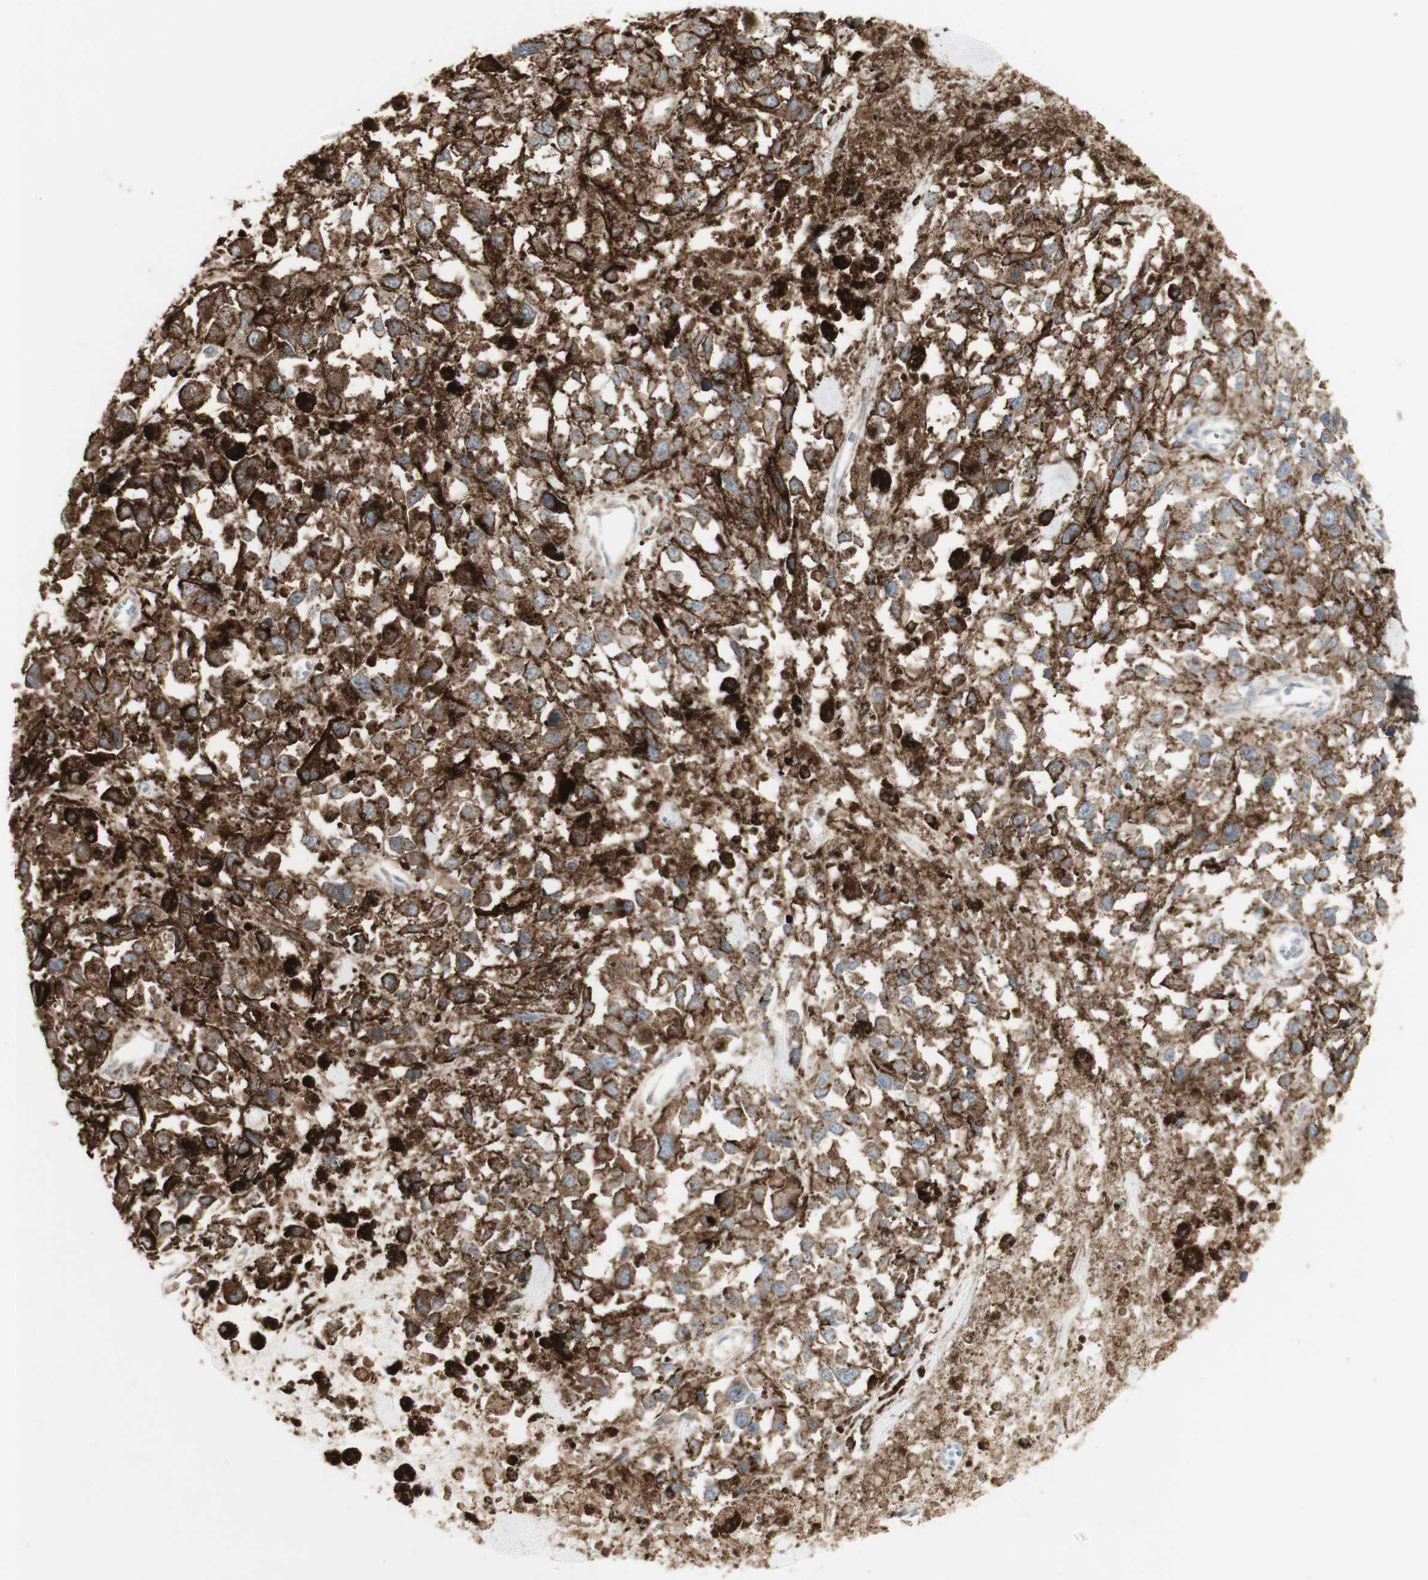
{"staining": {"intensity": "strong", "quantity": ">75%", "location": "cytoplasmic/membranous"}, "tissue": "melanoma", "cell_type": "Tumor cells", "image_type": "cancer", "snomed": [{"axis": "morphology", "description": "Malignant melanoma, Metastatic site"}, {"axis": "topography", "description": "Lymph node"}], "caption": "Immunohistochemical staining of malignant melanoma (metastatic site) demonstrates strong cytoplasmic/membranous protein staining in about >75% of tumor cells.", "gene": "ATP6V1E1", "patient": {"sex": "male", "age": 59}}